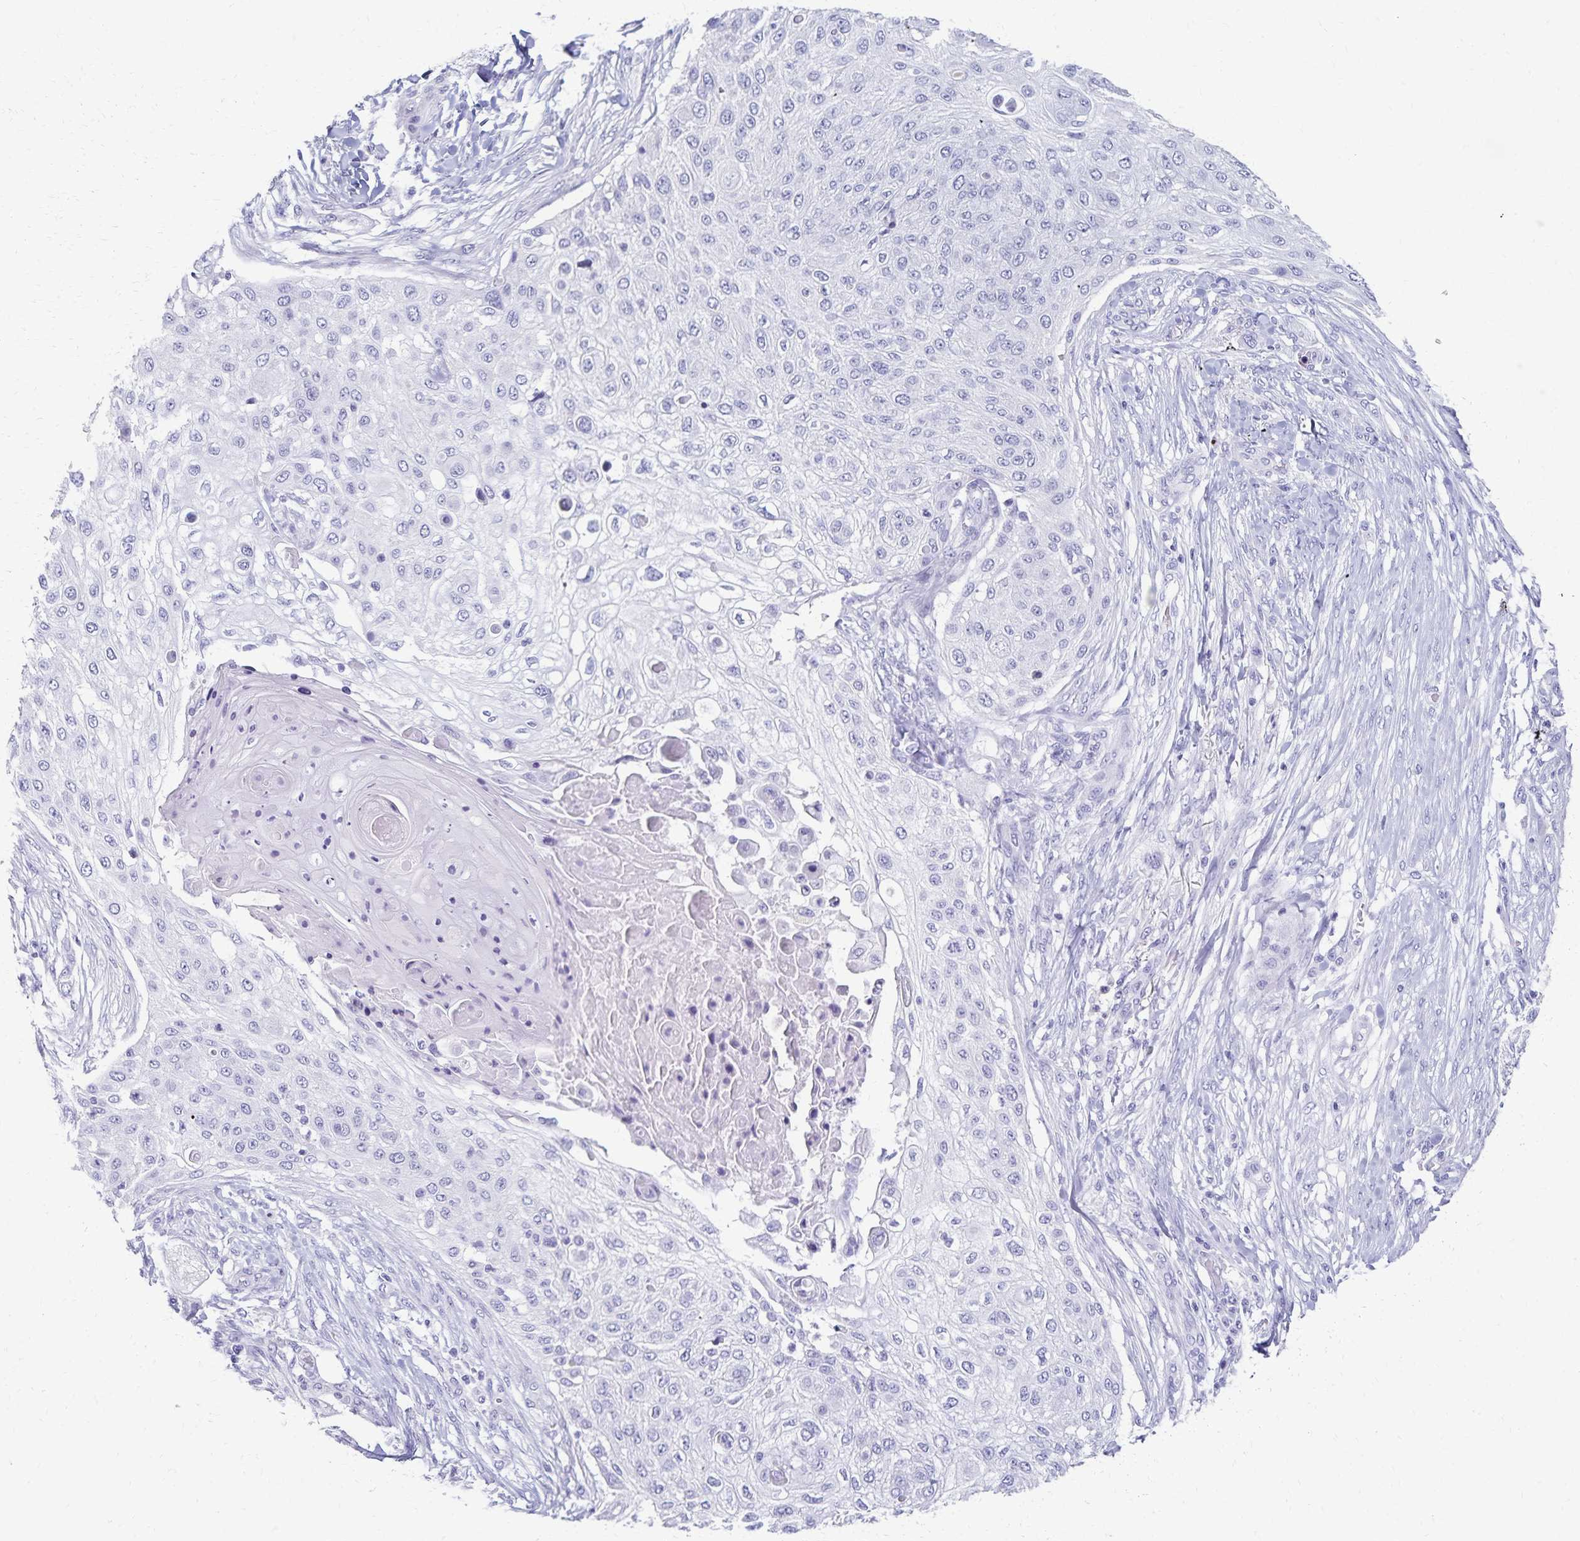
{"staining": {"intensity": "negative", "quantity": "none", "location": "none"}, "tissue": "skin cancer", "cell_type": "Tumor cells", "image_type": "cancer", "snomed": [{"axis": "morphology", "description": "Squamous cell carcinoma, NOS"}, {"axis": "topography", "description": "Skin"}], "caption": "Immunohistochemistry (IHC) of human squamous cell carcinoma (skin) shows no staining in tumor cells. (Brightfield microscopy of DAB immunohistochemistry at high magnification).", "gene": "C2orf50", "patient": {"sex": "female", "age": 87}}